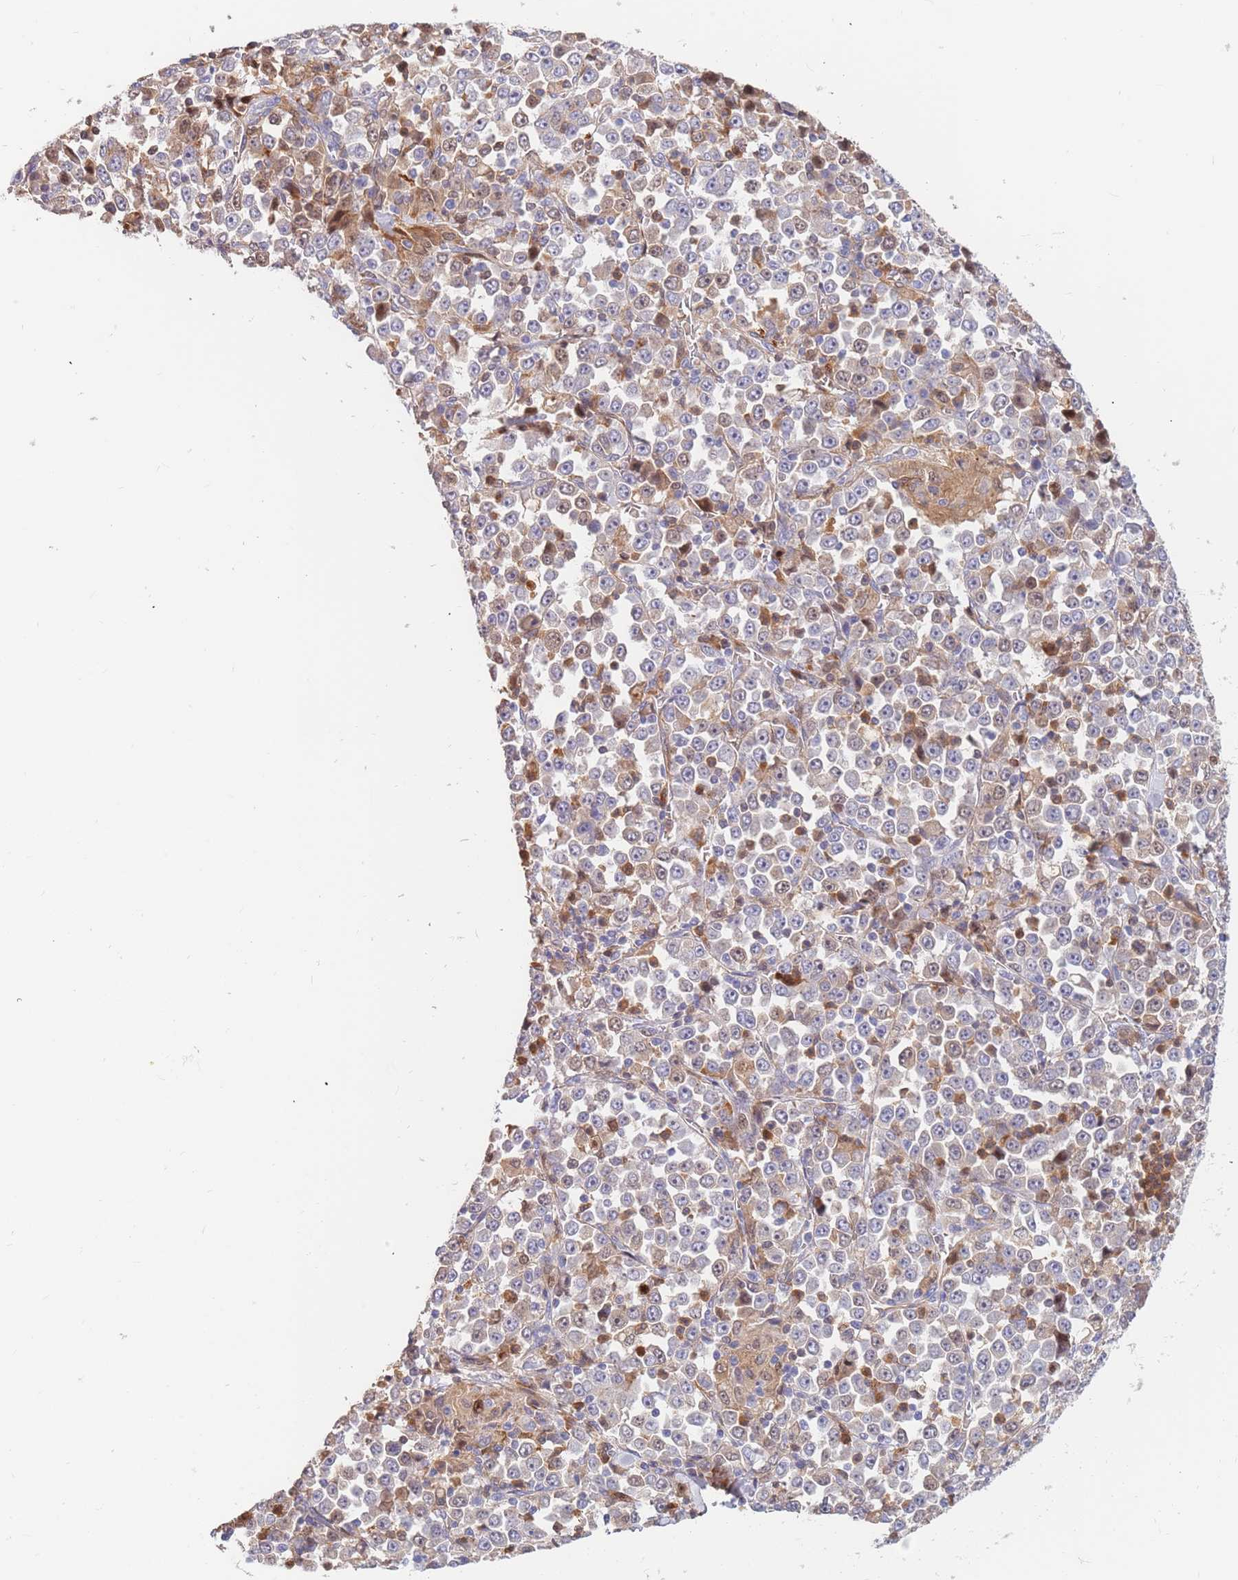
{"staining": {"intensity": "moderate", "quantity": "25%-75%", "location": "cytoplasmic/membranous,nuclear"}, "tissue": "stomach cancer", "cell_type": "Tumor cells", "image_type": "cancer", "snomed": [{"axis": "morphology", "description": "Normal tissue, NOS"}, {"axis": "morphology", "description": "Adenocarcinoma, NOS"}, {"axis": "topography", "description": "Stomach, upper"}, {"axis": "topography", "description": "Stomach"}], "caption": "DAB (3,3'-diaminobenzidine) immunohistochemical staining of human stomach adenocarcinoma demonstrates moderate cytoplasmic/membranous and nuclear protein staining in approximately 25%-75% of tumor cells. Nuclei are stained in blue.", "gene": "BORCS5", "patient": {"sex": "male", "age": 59}}